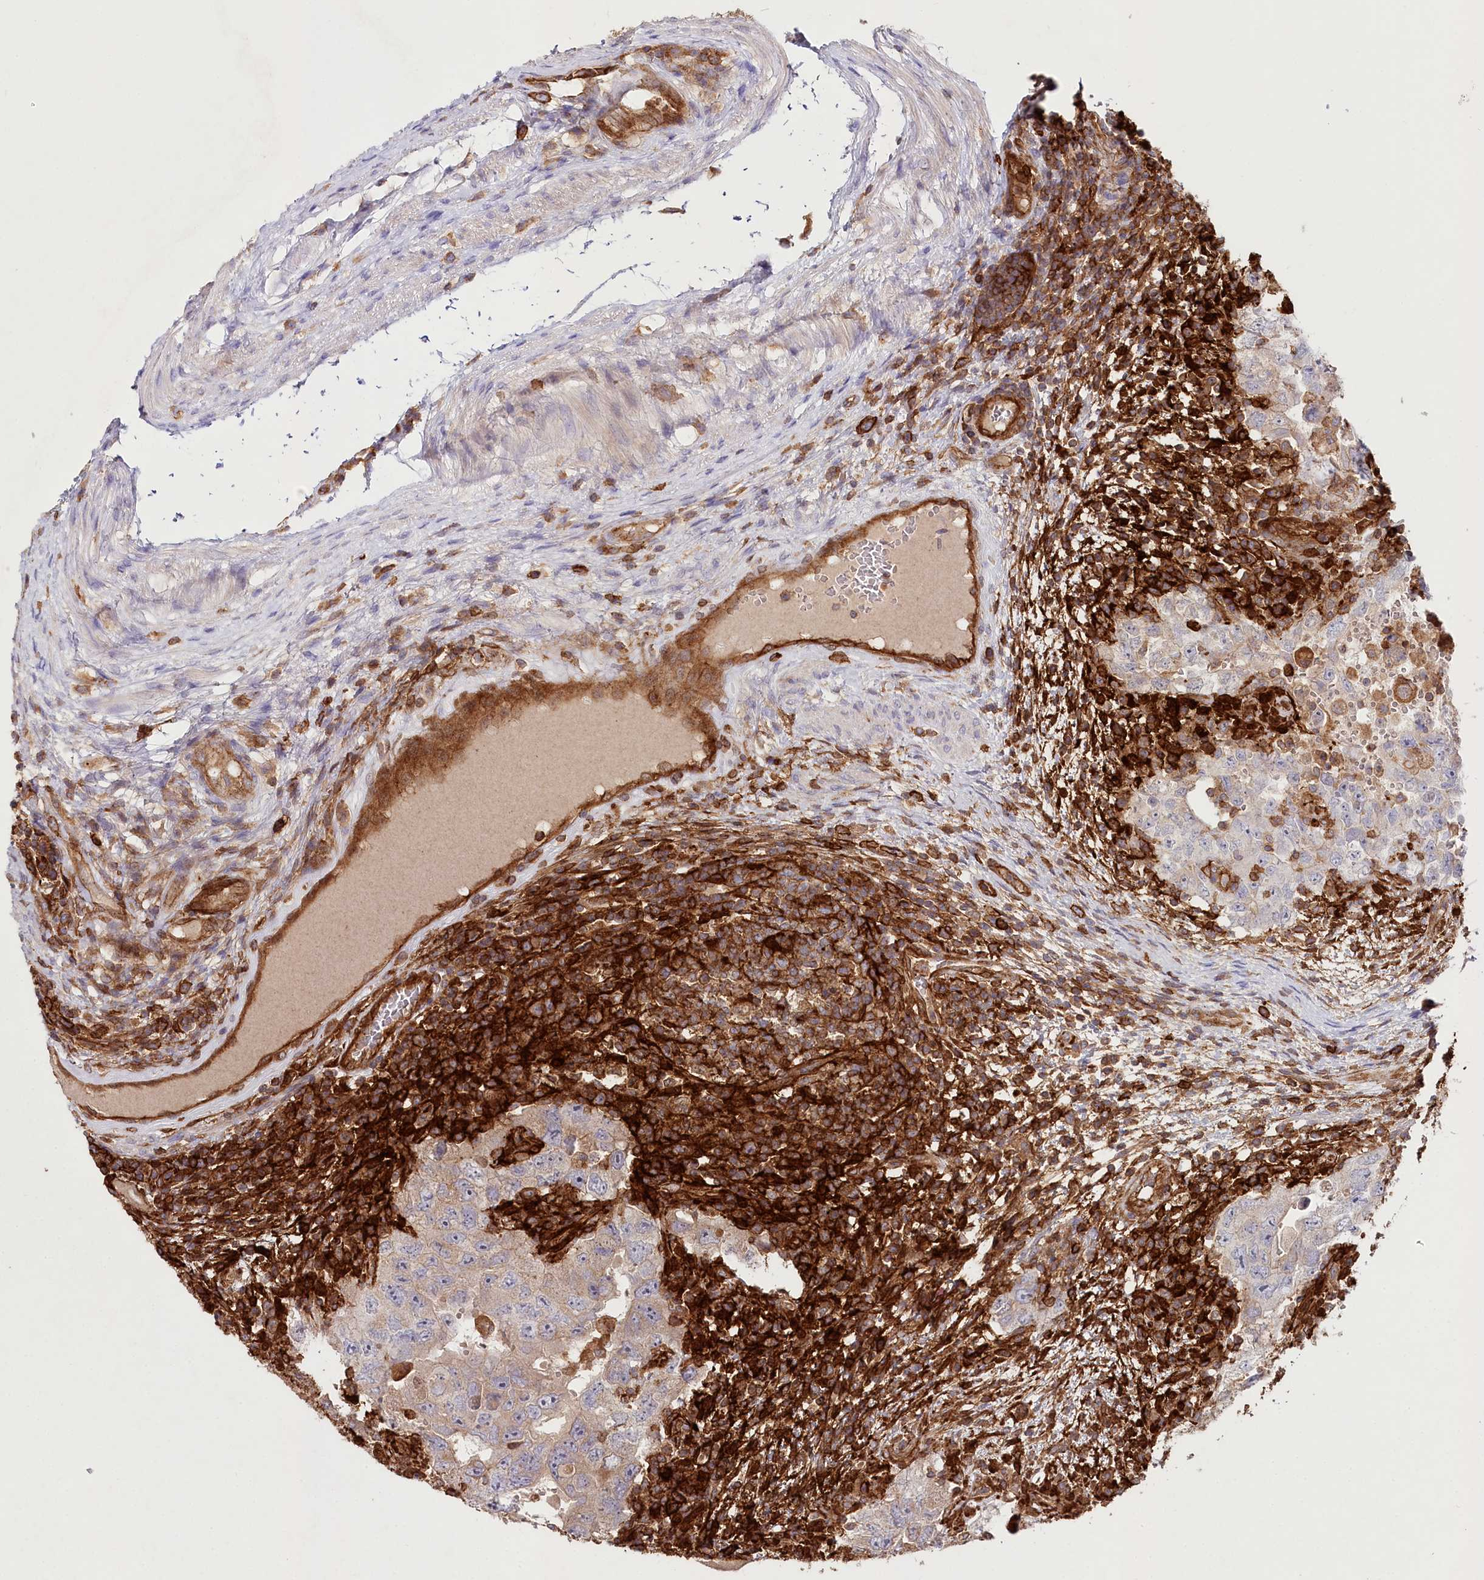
{"staining": {"intensity": "weak", "quantity": "<25%", "location": "cytoplasmic/membranous"}, "tissue": "testis cancer", "cell_type": "Tumor cells", "image_type": "cancer", "snomed": [{"axis": "morphology", "description": "Carcinoma, Embryonal, NOS"}, {"axis": "topography", "description": "Testis"}], "caption": "Immunohistochemistry photomicrograph of embryonal carcinoma (testis) stained for a protein (brown), which reveals no expression in tumor cells.", "gene": "RBP5", "patient": {"sex": "male", "age": 26}}